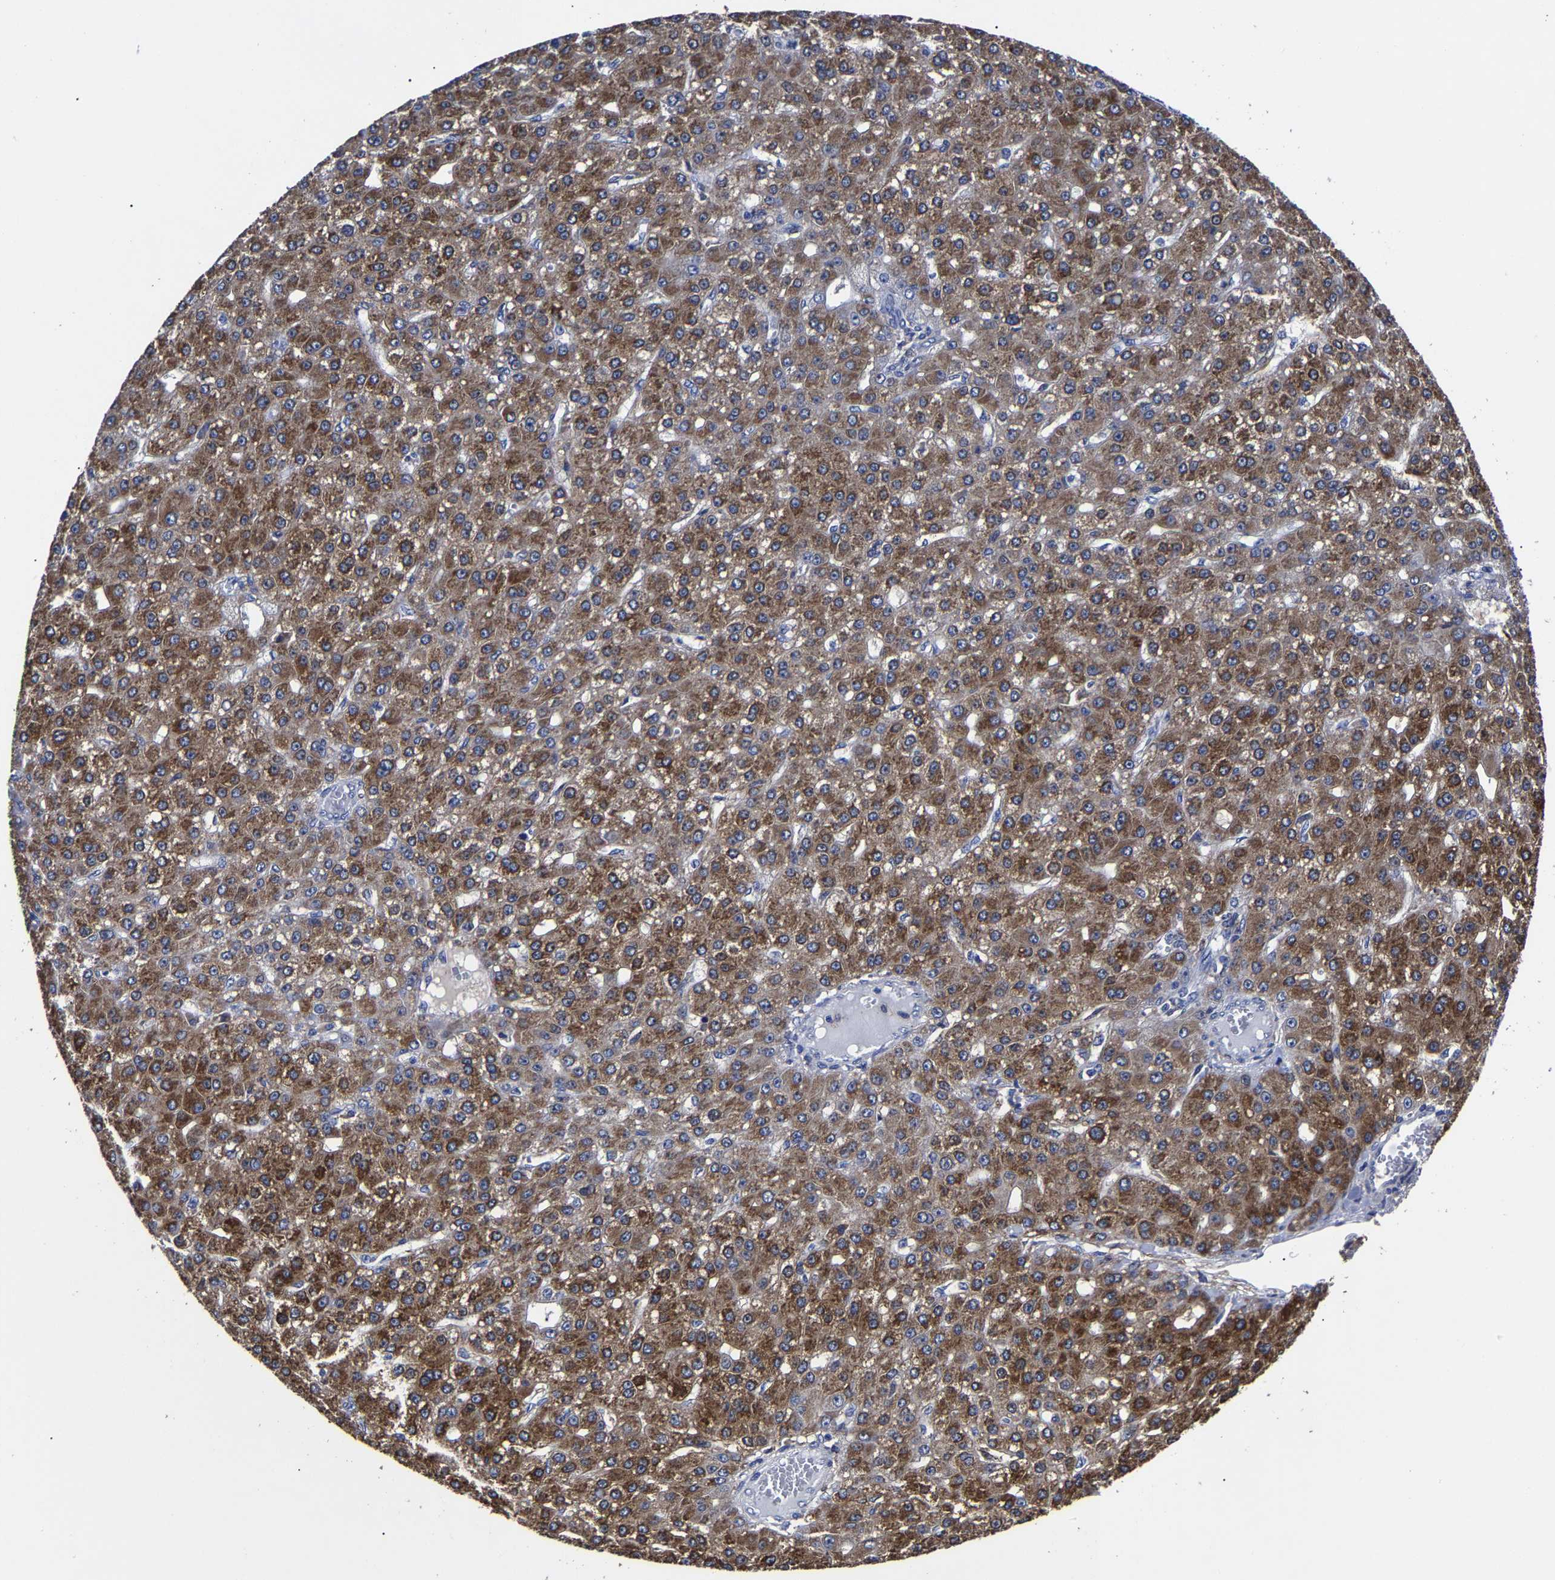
{"staining": {"intensity": "strong", "quantity": ">75%", "location": "cytoplasmic/membranous"}, "tissue": "liver cancer", "cell_type": "Tumor cells", "image_type": "cancer", "snomed": [{"axis": "morphology", "description": "Carcinoma, Hepatocellular, NOS"}, {"axis": "topography", "description": "Liver"}], "caption": "A photomicrograph showing strong cytoplasmic/membranous staining in about >75% of tumor cells in liver cancer (hepatocellular carcinoma), as visualized by brown immunohistochemical staining.", "gene": "AASS", "patient": {"sex": "male", "age": 67}}